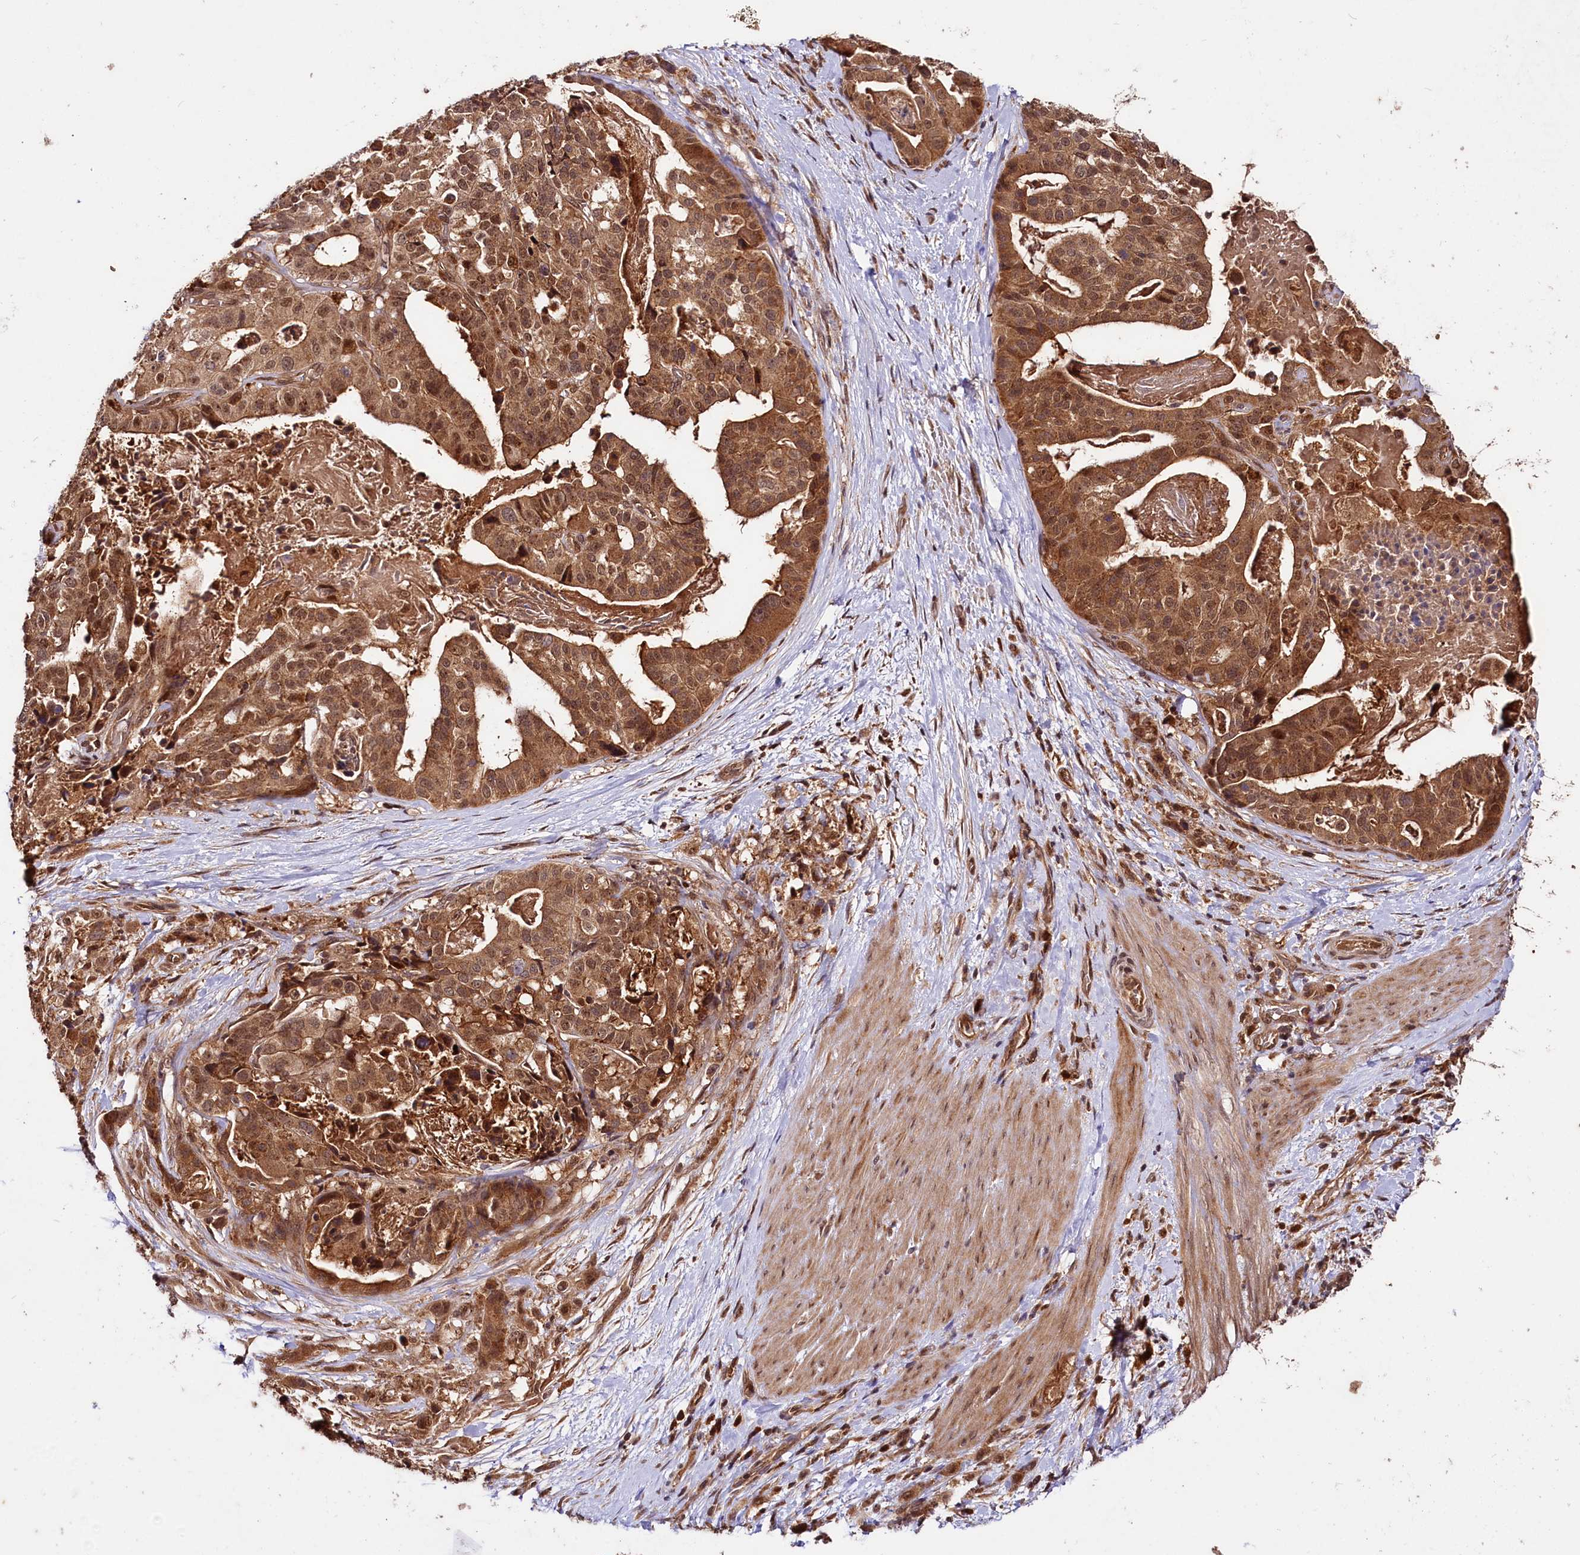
{"staining": {"intensity": "strong", "quantity": ">75%", "location": "cytoplasmic/membranous,nuclear"}, "tissue": "stomach cancer", "cell_type": "Tumor cells", "image_type": "cancer", "snomed": [{"axis": "morphology", "description": "Adenocarcinoma, NOS"}, {"axis": "topography", "description": "Stomach"}], "caption": "DAB immunohistochemical staining of stomach cancer demonstrates strong cytoplasmic/membranous and nuclear protein positivity in about >75% of tumor cells.", "gene": "UBE3A", "patient": {"sex": "male", "age": 48}}